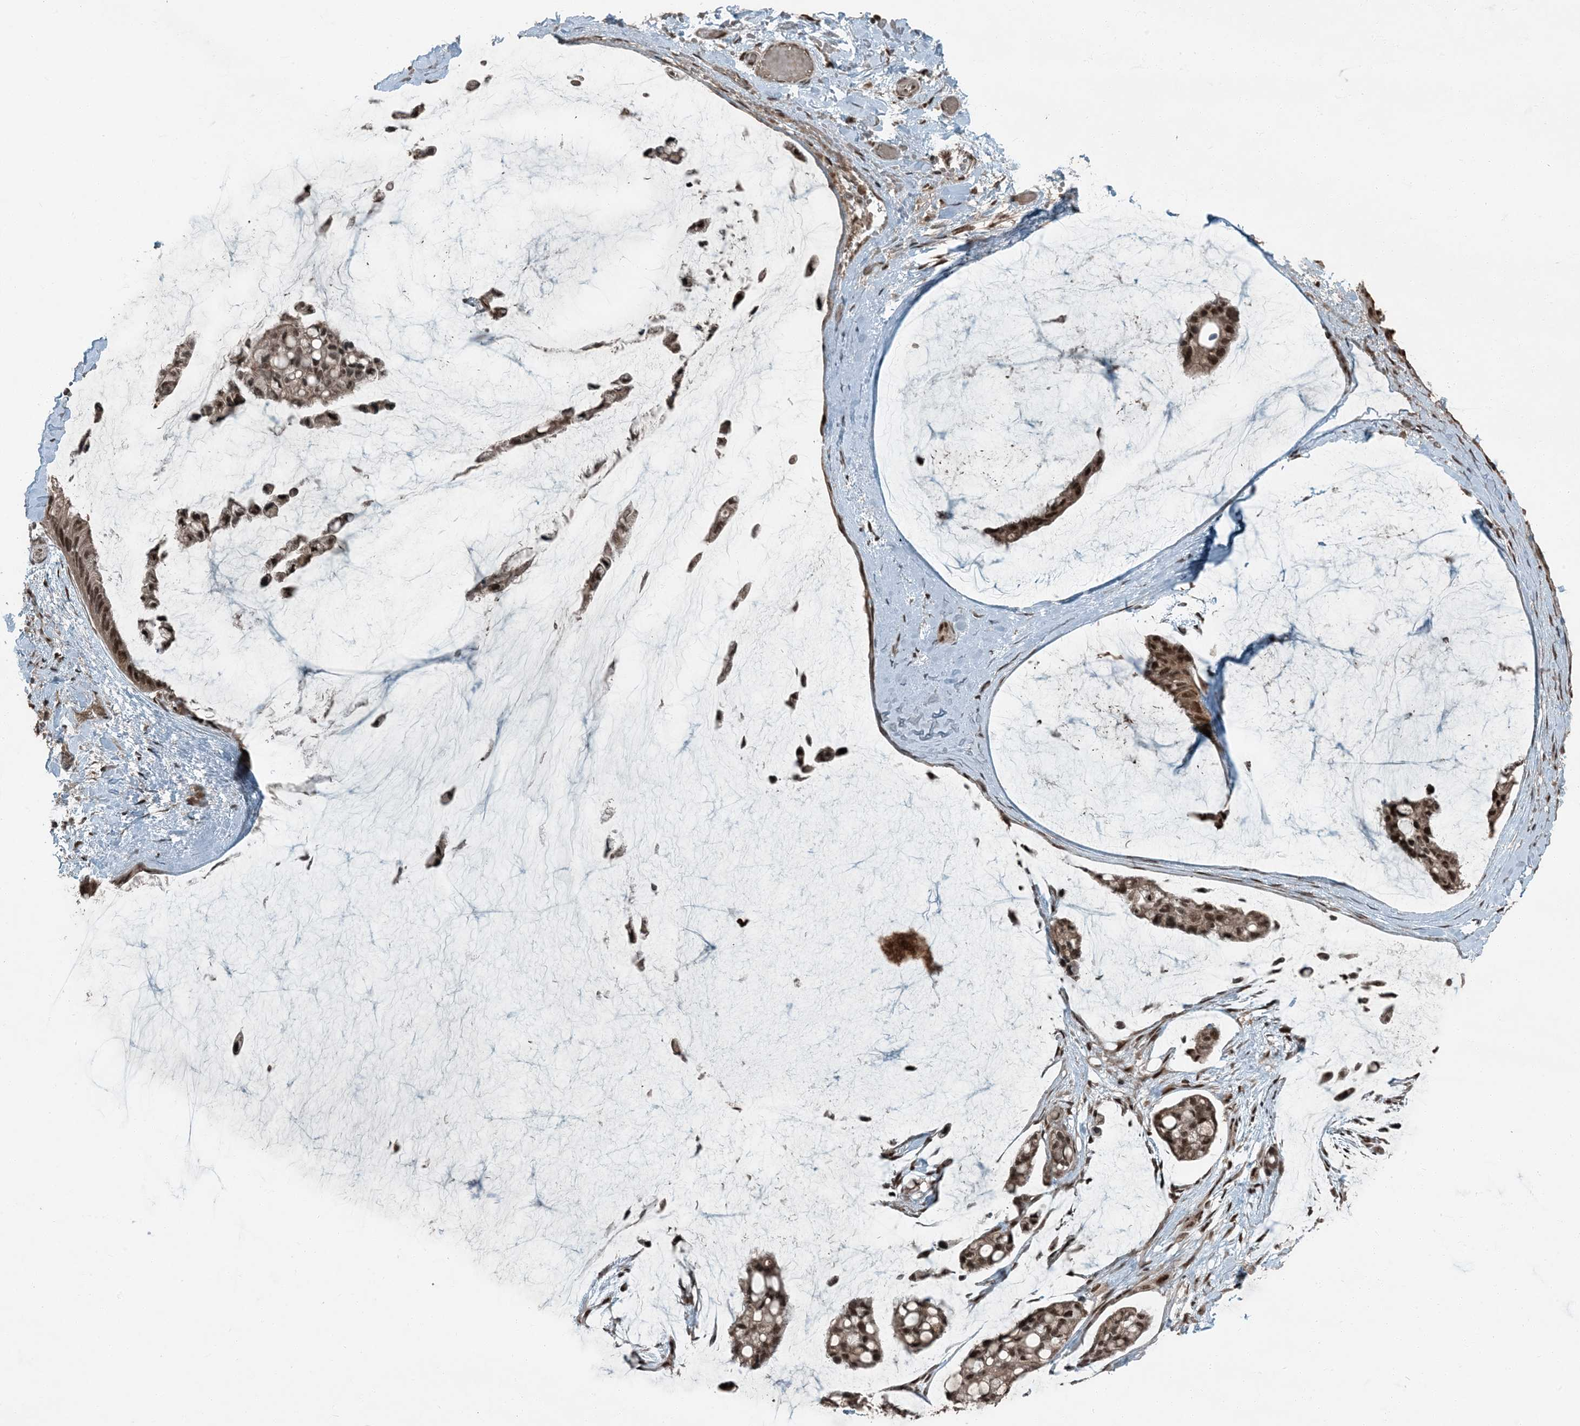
{"staining": {"intensity": "strong", "quantity": ">75%", "location": "nuclear"}, "tissue": "ovarian cancer", "cell_type": "Tumor cells", "image_type": "cancer", "snomed": [{"axis": "morphology", "description": "Cystadenocarcinoma, mucinous, NOS"}, {"axis": "topography", "description": "Ovary"}], "caption": "The immunohistochemical stain highlights strong nuclear positivity in tumor cells of ovarian cancer (mucinous cystadenocarcinoma) tissue.", "gene": "TRAPPC12", "patient": {"sex": "female", "age": 39}}